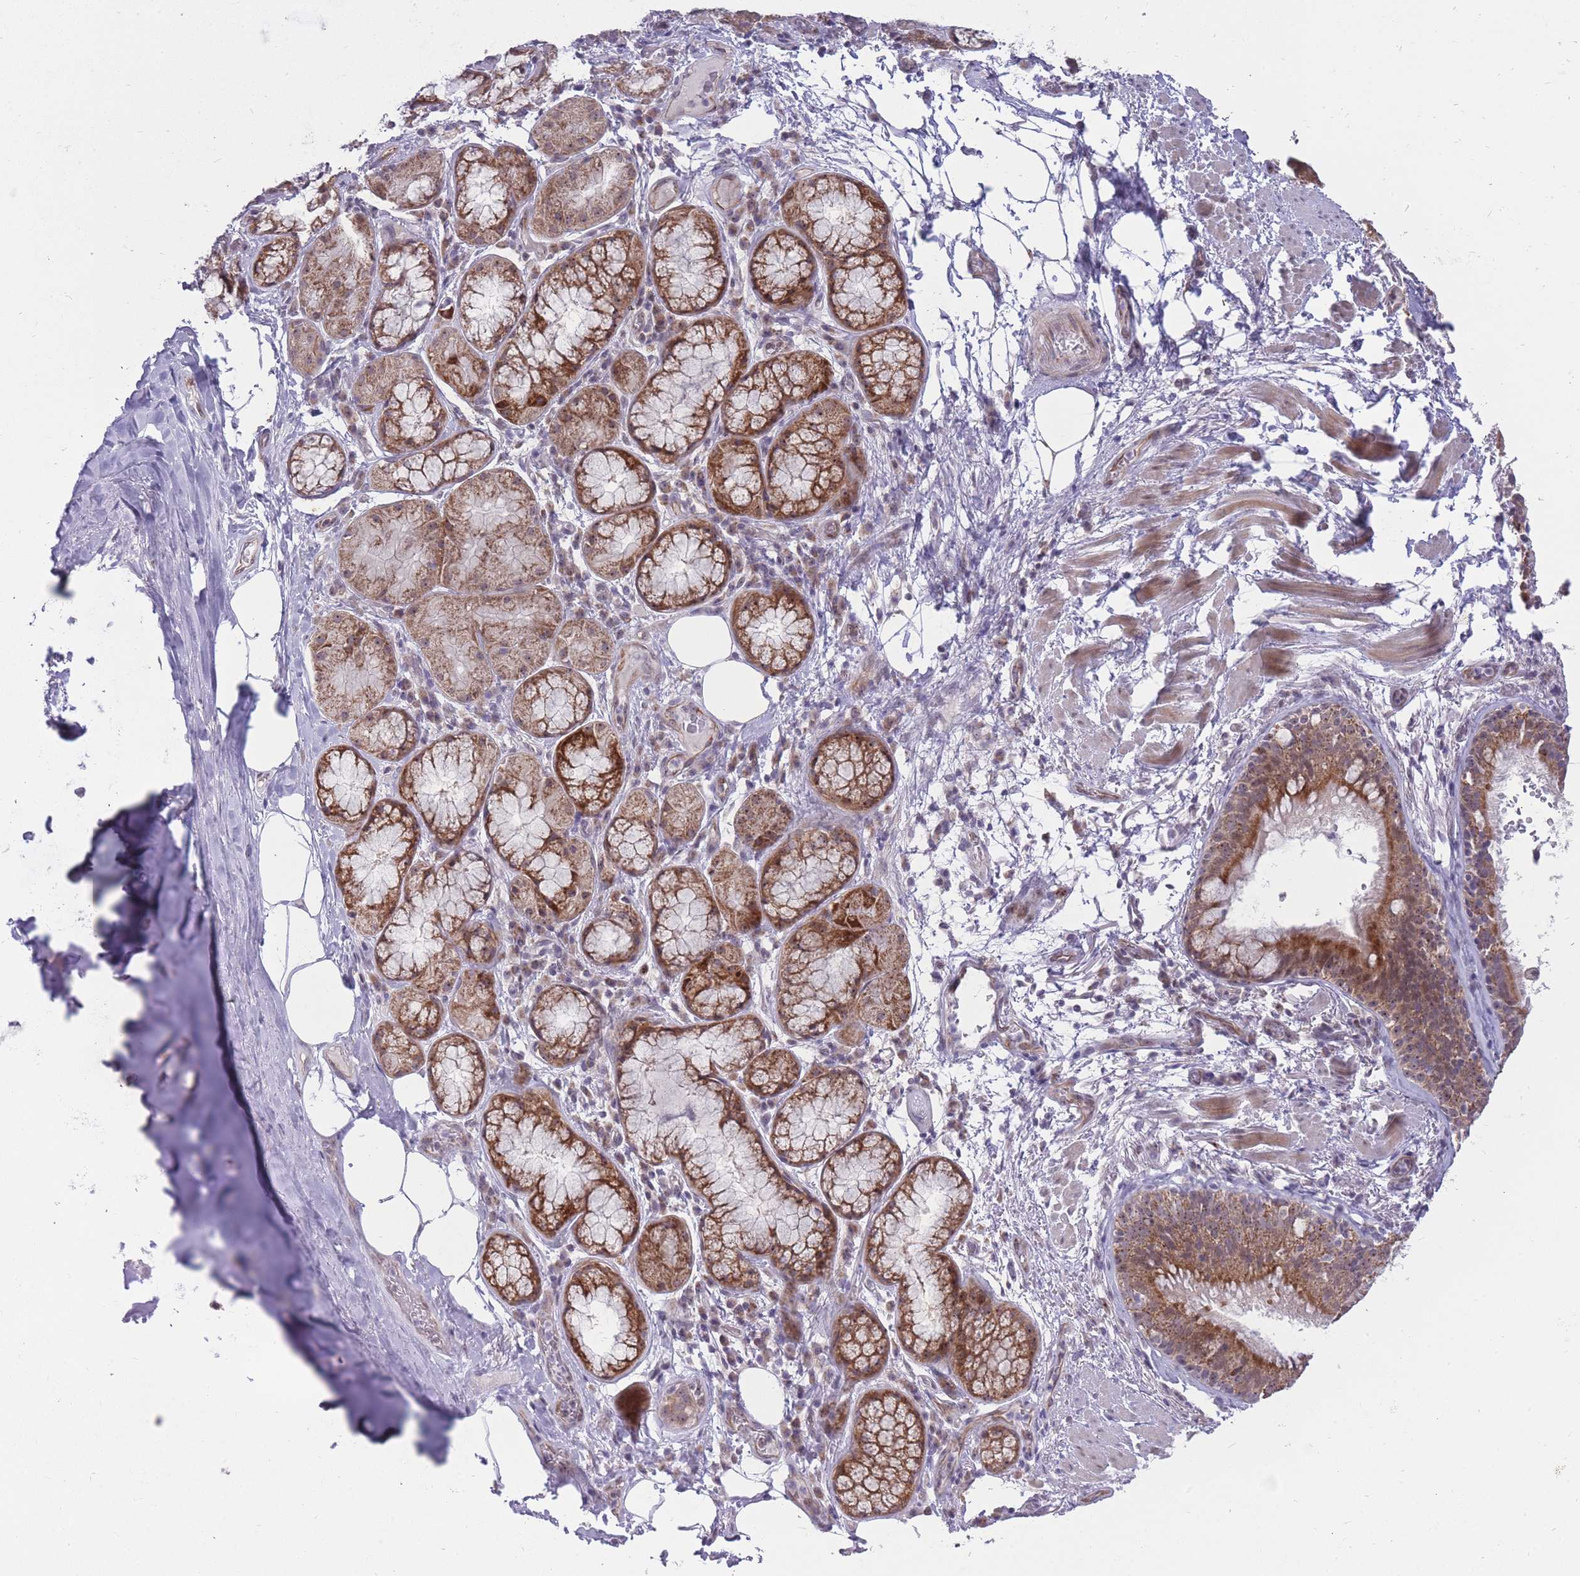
{"staining": {"intensity": "negative", "quantity": "none", "location": "none"}, "tissue": "adipose tissue", "cell_type": "Adipocytes", "image_type": "normal", "snomed": [{"axis": "morphology", "description": "Normal tissue, NOS"}, {"axis": "topography", "description": "Lymph node"}, {"axis": "topography", "description": "Cartilage tissue"}, {"axis": "topography", "description": "Bronchus"}], "caption": "The immunohistochemistry micrograph has no significant expression in adipocytes of adipose tissue. (Stains: DAB (3,3'-diaminobenzidine) immunohistochemistry with hematoxylin counter stain, Microscopy: brightfield microscopy at high magnification).", "gene": "MCIDAS", "patient": {"sex": "male", "age": 63}}